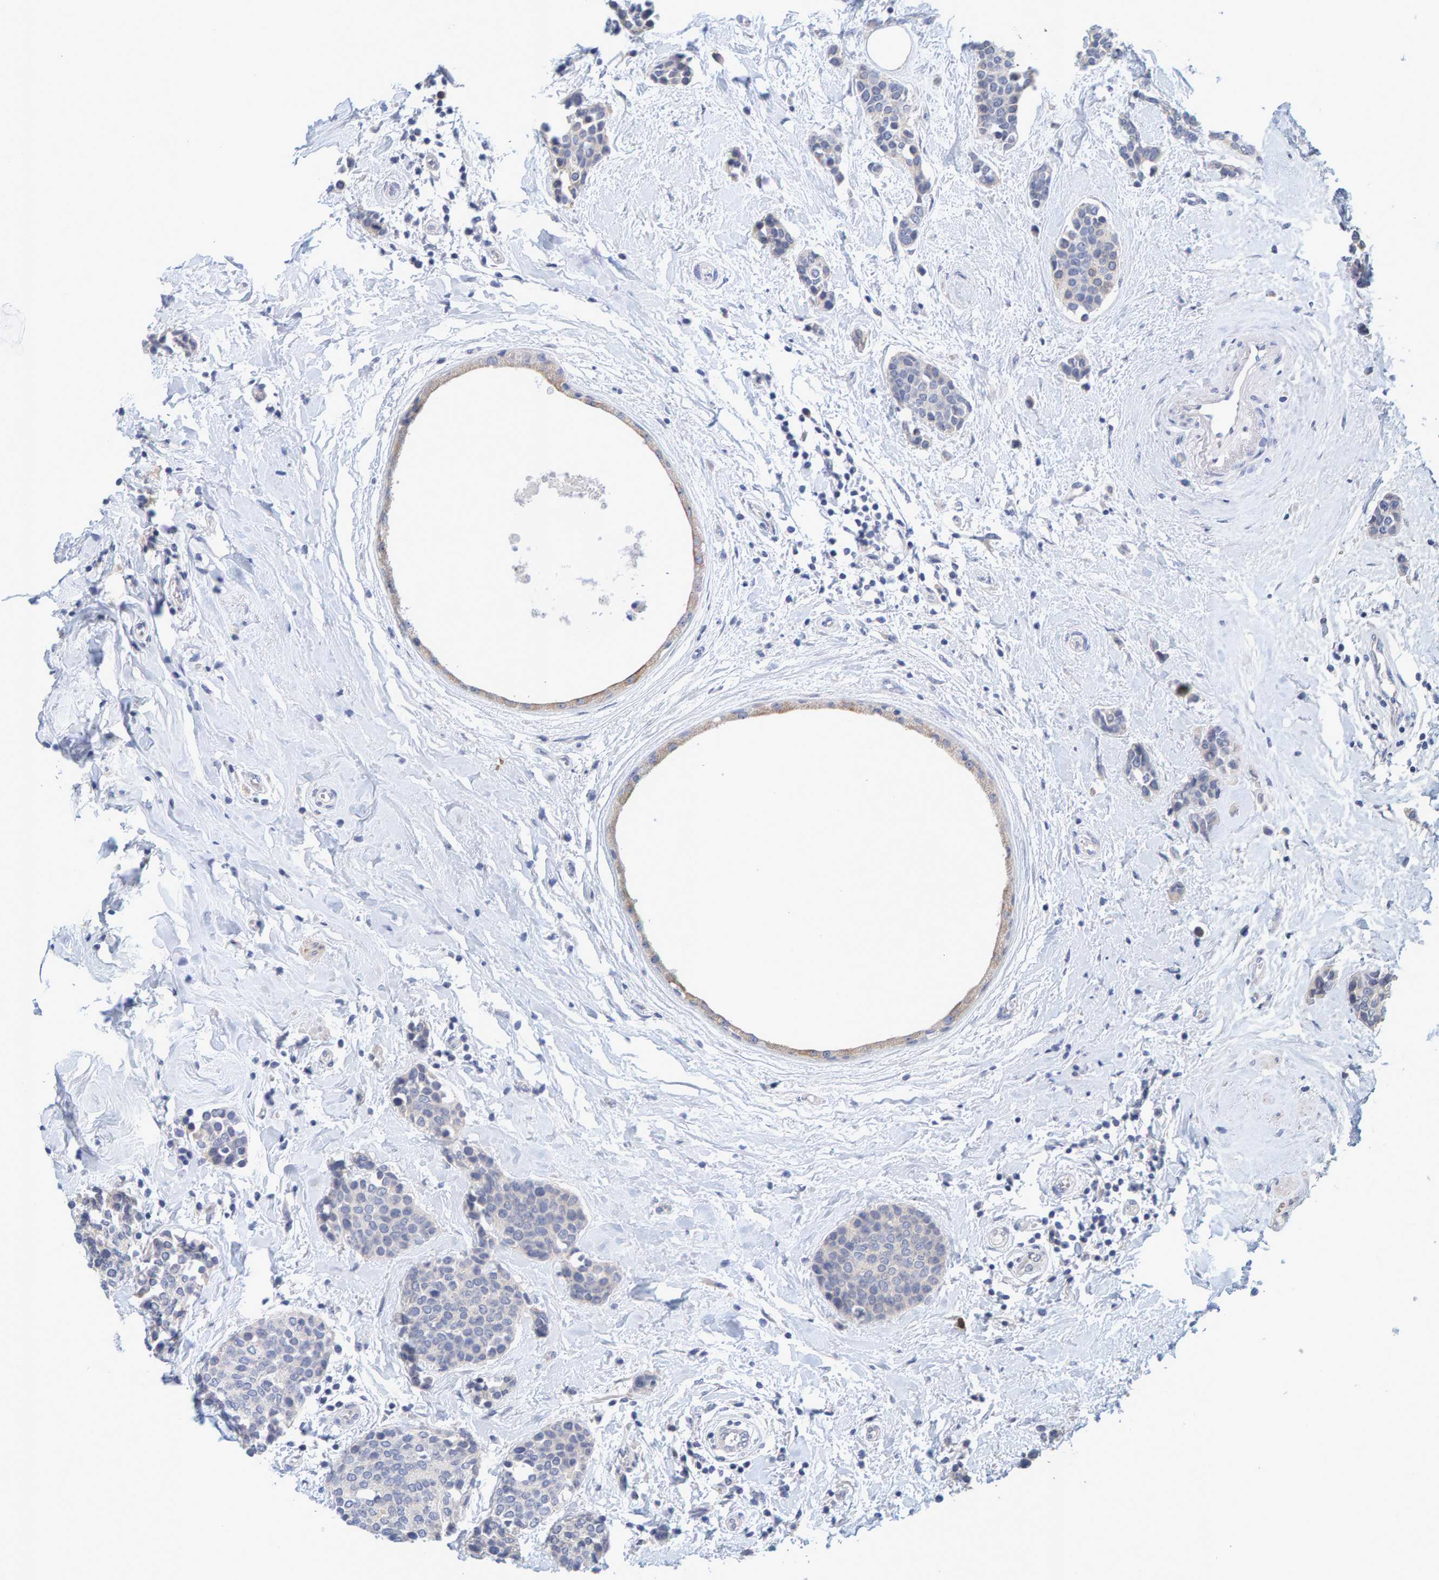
{"staining": {"intensity": "weak", "quantity": "<25%", "location": "cytoplasmic/membranous"}, "tissue": "breast cancer", "cell_type": "Tumor cells", "image_type": "cancer", "snomed": [{"axis": "morphology", "description": "Duct carcinoma"}, {"axis": "topography", "description": "Breast"}], "caption": "The immunohistochemistry histopathology image has no significant staining in tumor cells of breast cancer (intraductal carcinoma) tissue. (Stains: DAB (3,3'-diaminobenzidine) immunohistochemistry with hematoxylin counter stain, Microscopy: brightfield microscopy at high magnification).", "gene": "ZNF77", "patient": {"sex": "female", "age": 55}}